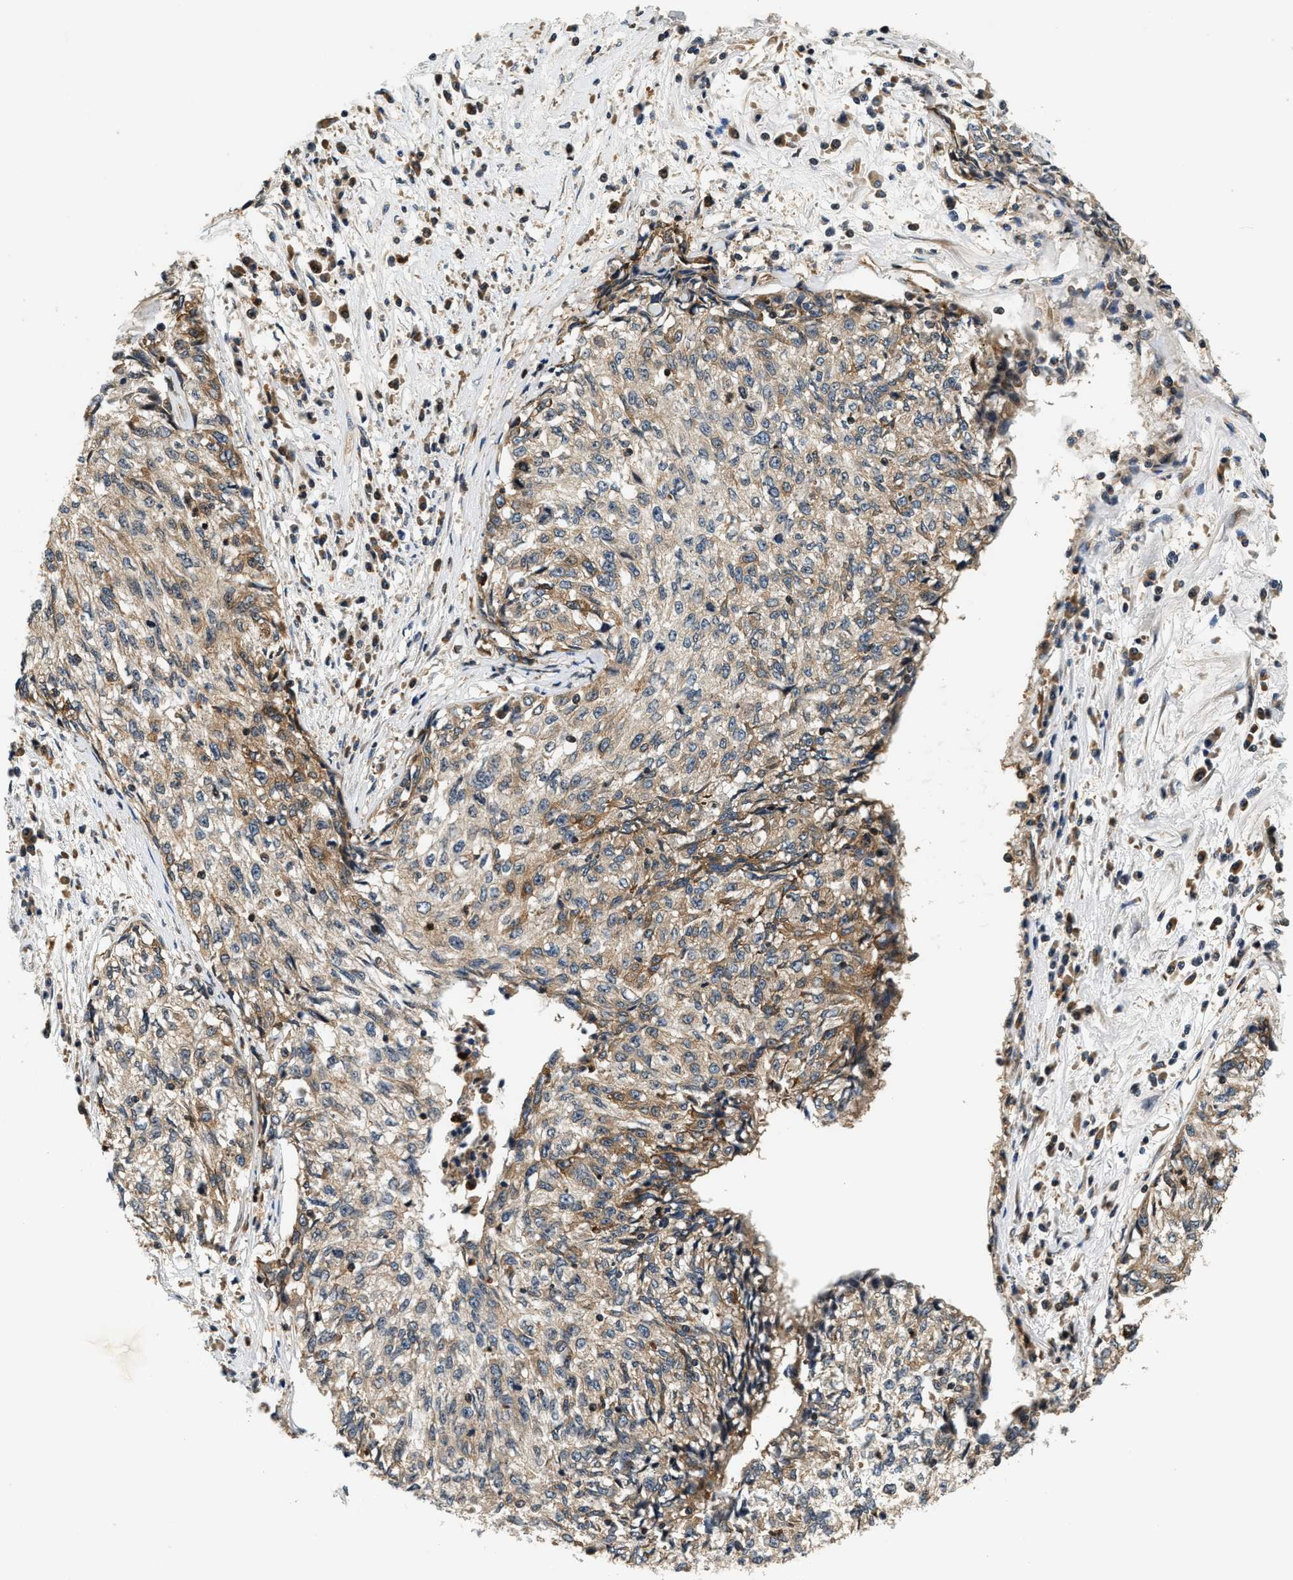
{"staining": {"intensity": "moderate", "quantity": "25%-75%", "location": "cytoplasmic/membranous"}, "tissue": "cervical cancer", "cell_type": "Tumor cells", "image_type": "cancer", "snomed": [{"axis": "morphology", "description": "Squamous cell carcinoma, NOS"}, {"axis": "topography", "description": "Cervix"}], "caption": "The immunohistochemical stain labels moderate cytoplasmic/membranous expression in tumor cells of cervical cancer tissue.", "gene": "SAMD9", "patient": {"sex": "female", "age": 57}}